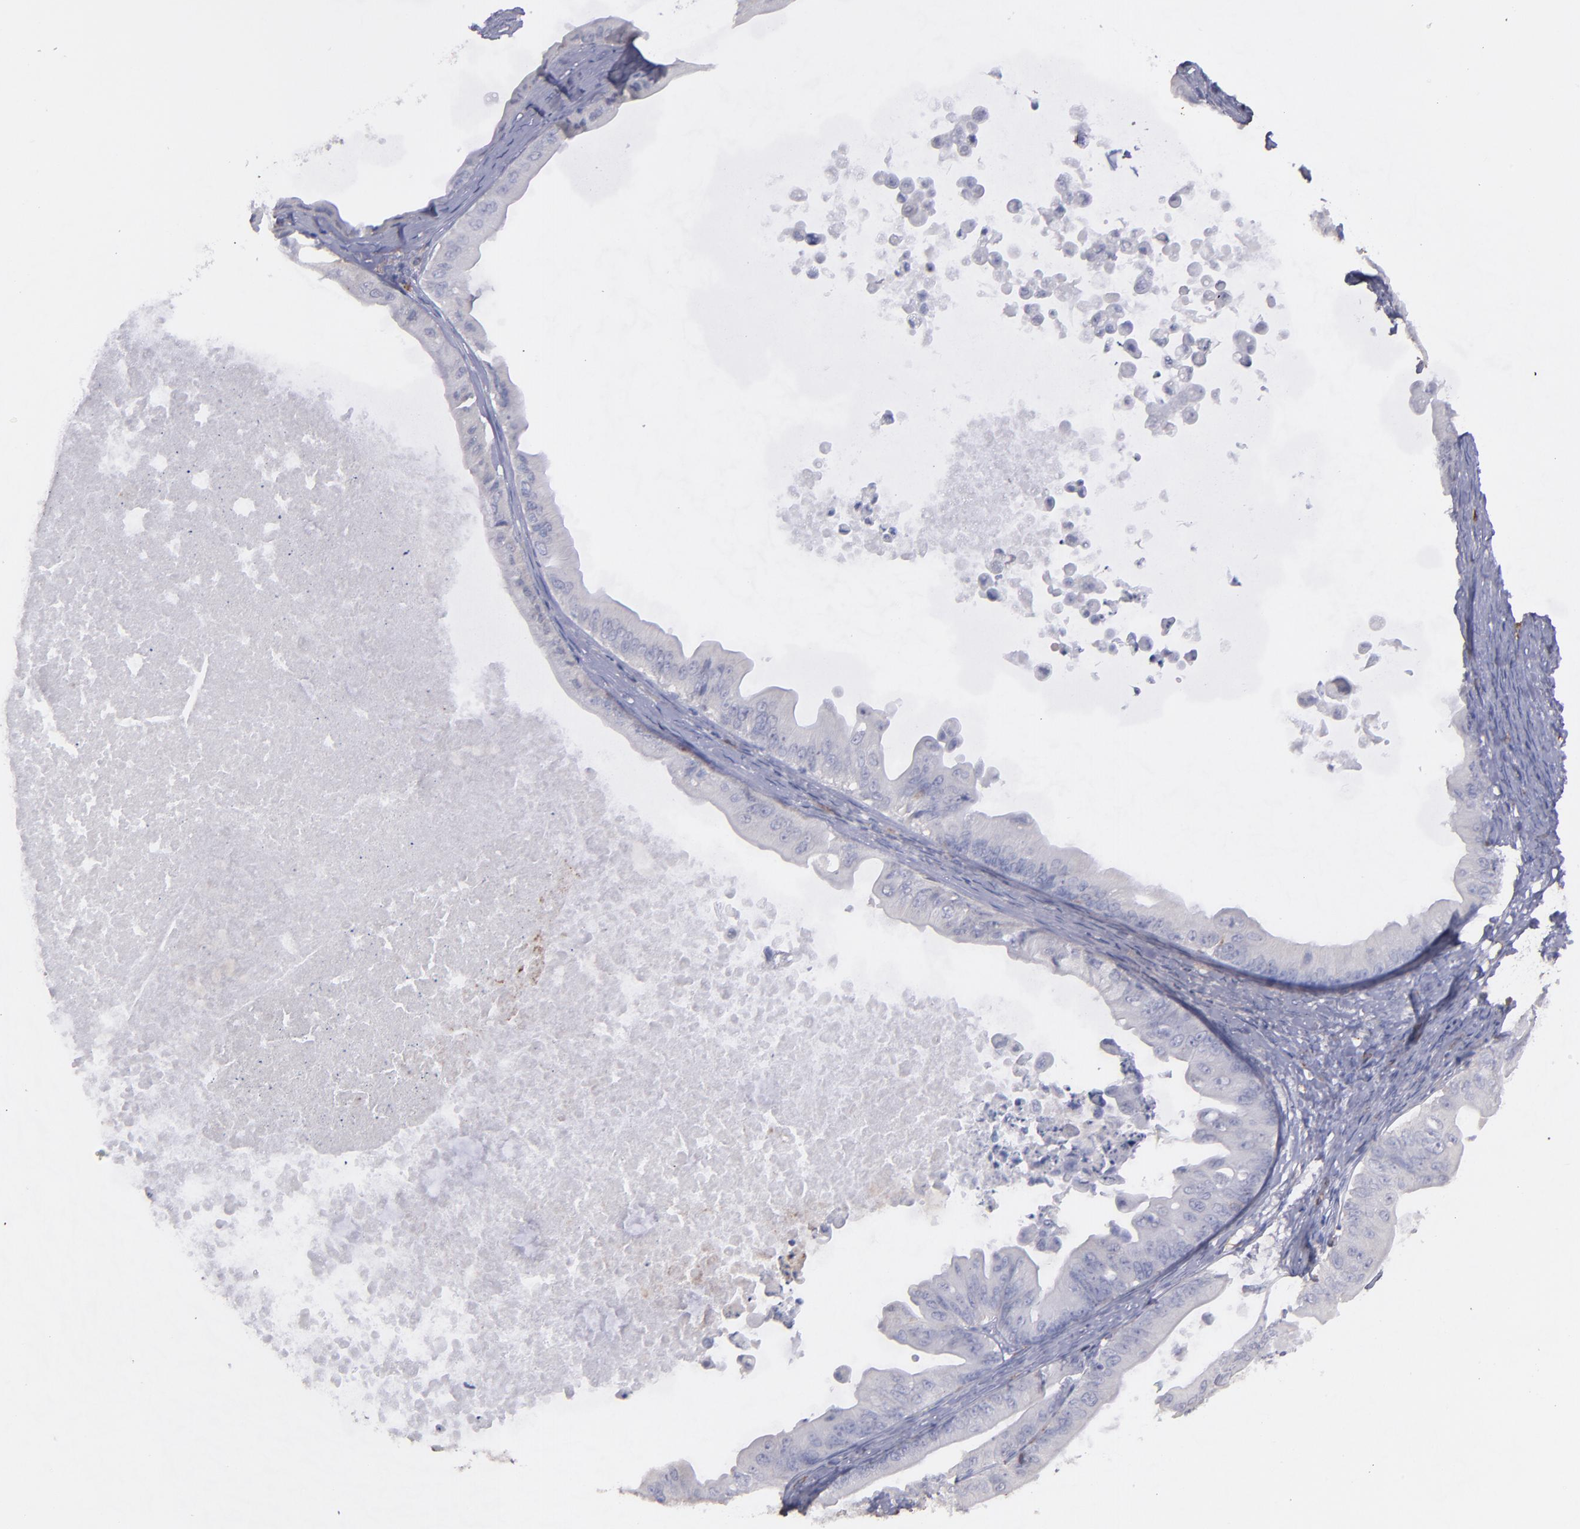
{"staining": {"intensity": "negative", "quantity": "none", "location": "none"}, "tissue": "ovarian cancer", "cell_type": "Tumor cells", "image_type": "cancer", "snomed": [{"axis": "morphology", "description": "Cystadenocarcinoma, mucinous, NOS"}, {"axis": "topography", "description": "Ovary"}], "caption": "DAB immunohistochemical staining of human ovarian cancer displays no significant staining in tumor cells.", "gene": "C1QA", "patient": {"sex": "female", "age": 37}}